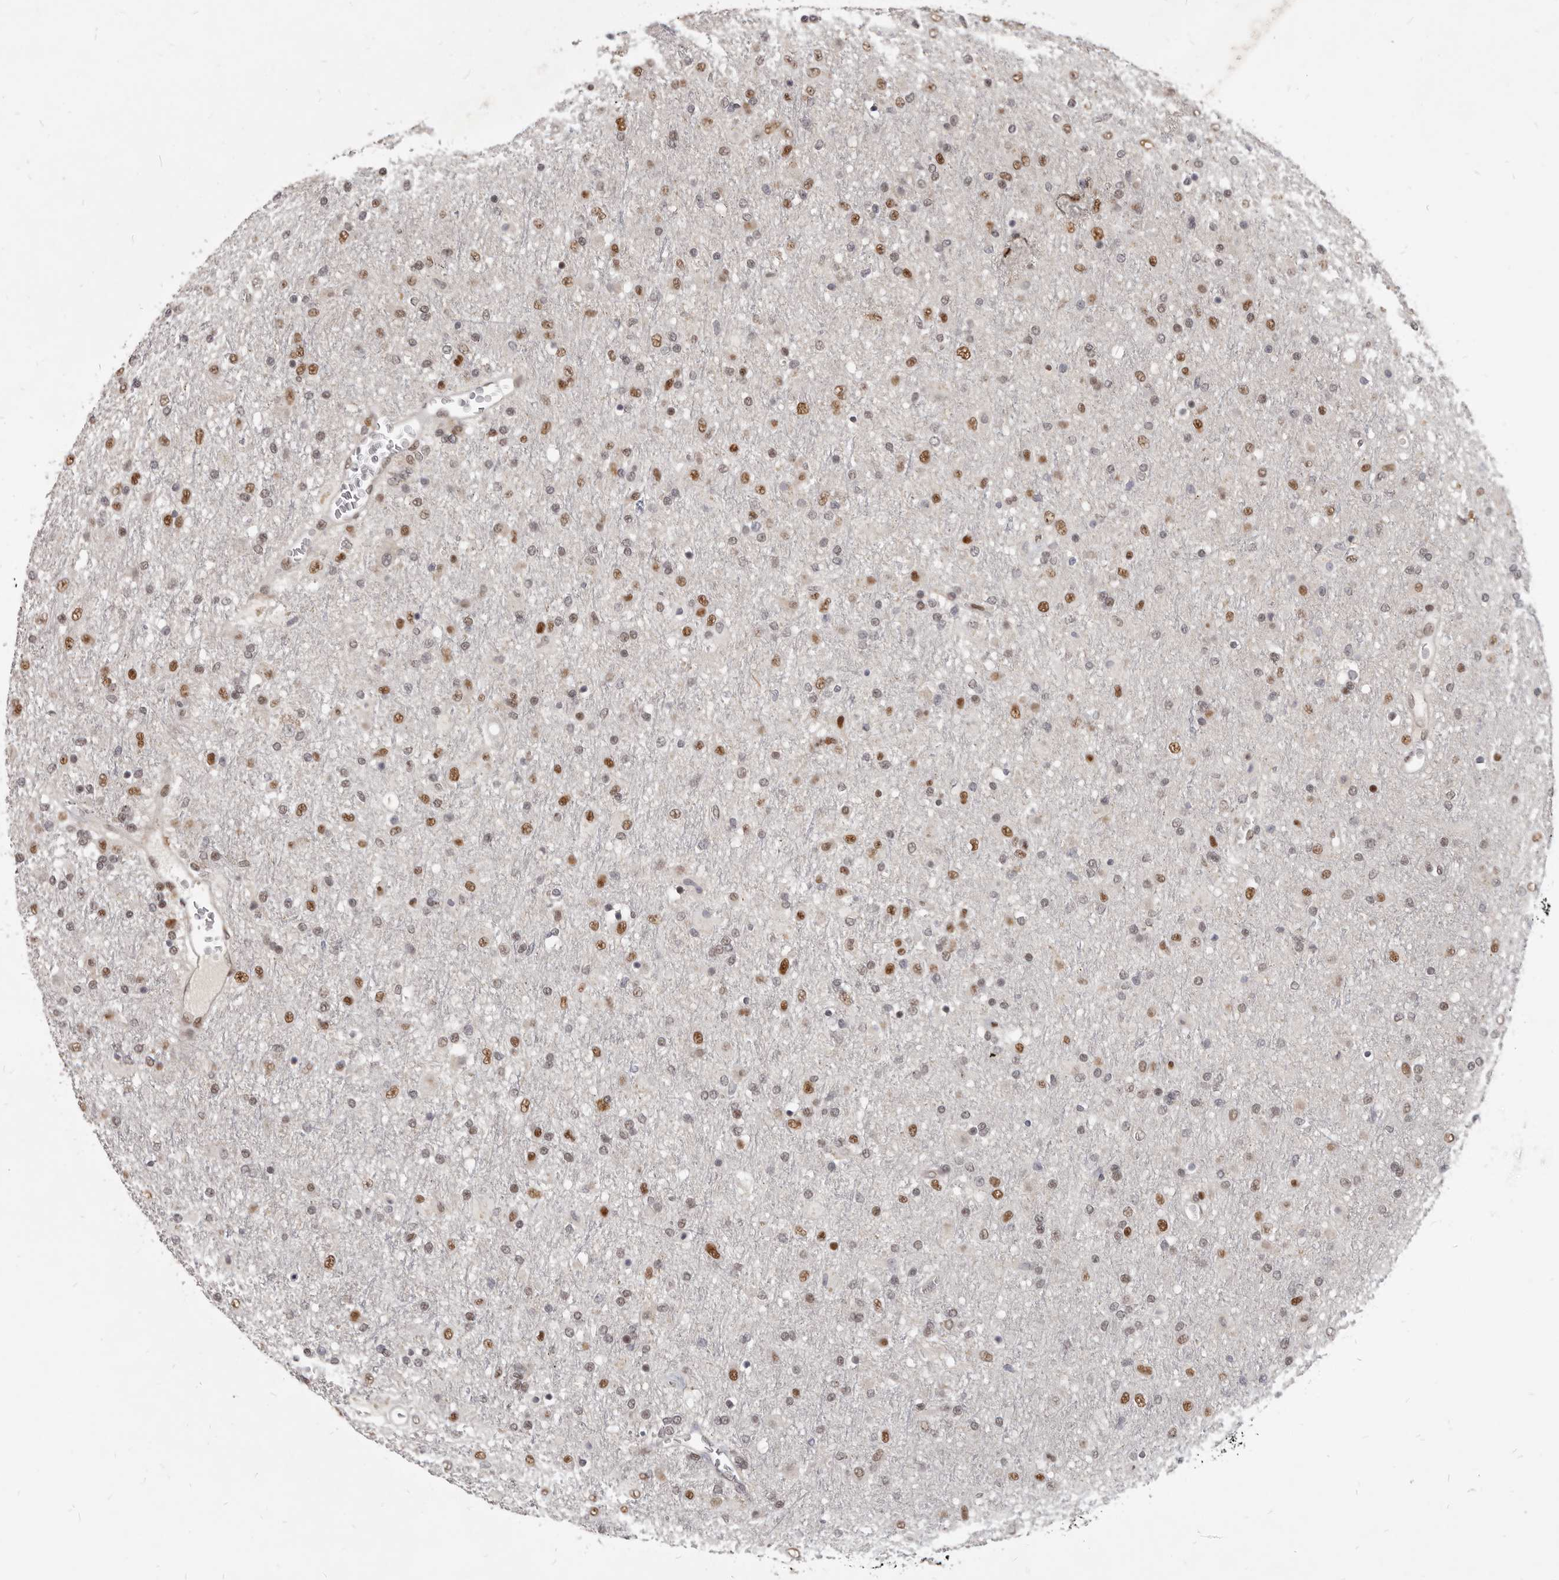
{"staining": {"intensity": "moderate", "quantity": "25%-75%", "location": "nuclear"}, "tissue": "glioma", "cell_type": "Tumor cells", "image_type": "cancer", "snomed": [{"axis": "morphology", "description": "Glioma, malignant, Low grade"}, {"axis": "topography", "description": "Brain"}], "caption": "A high-resolution histopathology image shows immunohistochemistry staining of glioma, which demonstrates moderate nuclear positivity in approximately 25%-75% of tumor cells. Using DAB (3,3'-diaminobenzidine) (brown) and hematoxylin (blue) stains, captured at high magnification using brightfield microscopy.", "gene": "ATF5", "patient": {"sex": "male", "age": 65}}